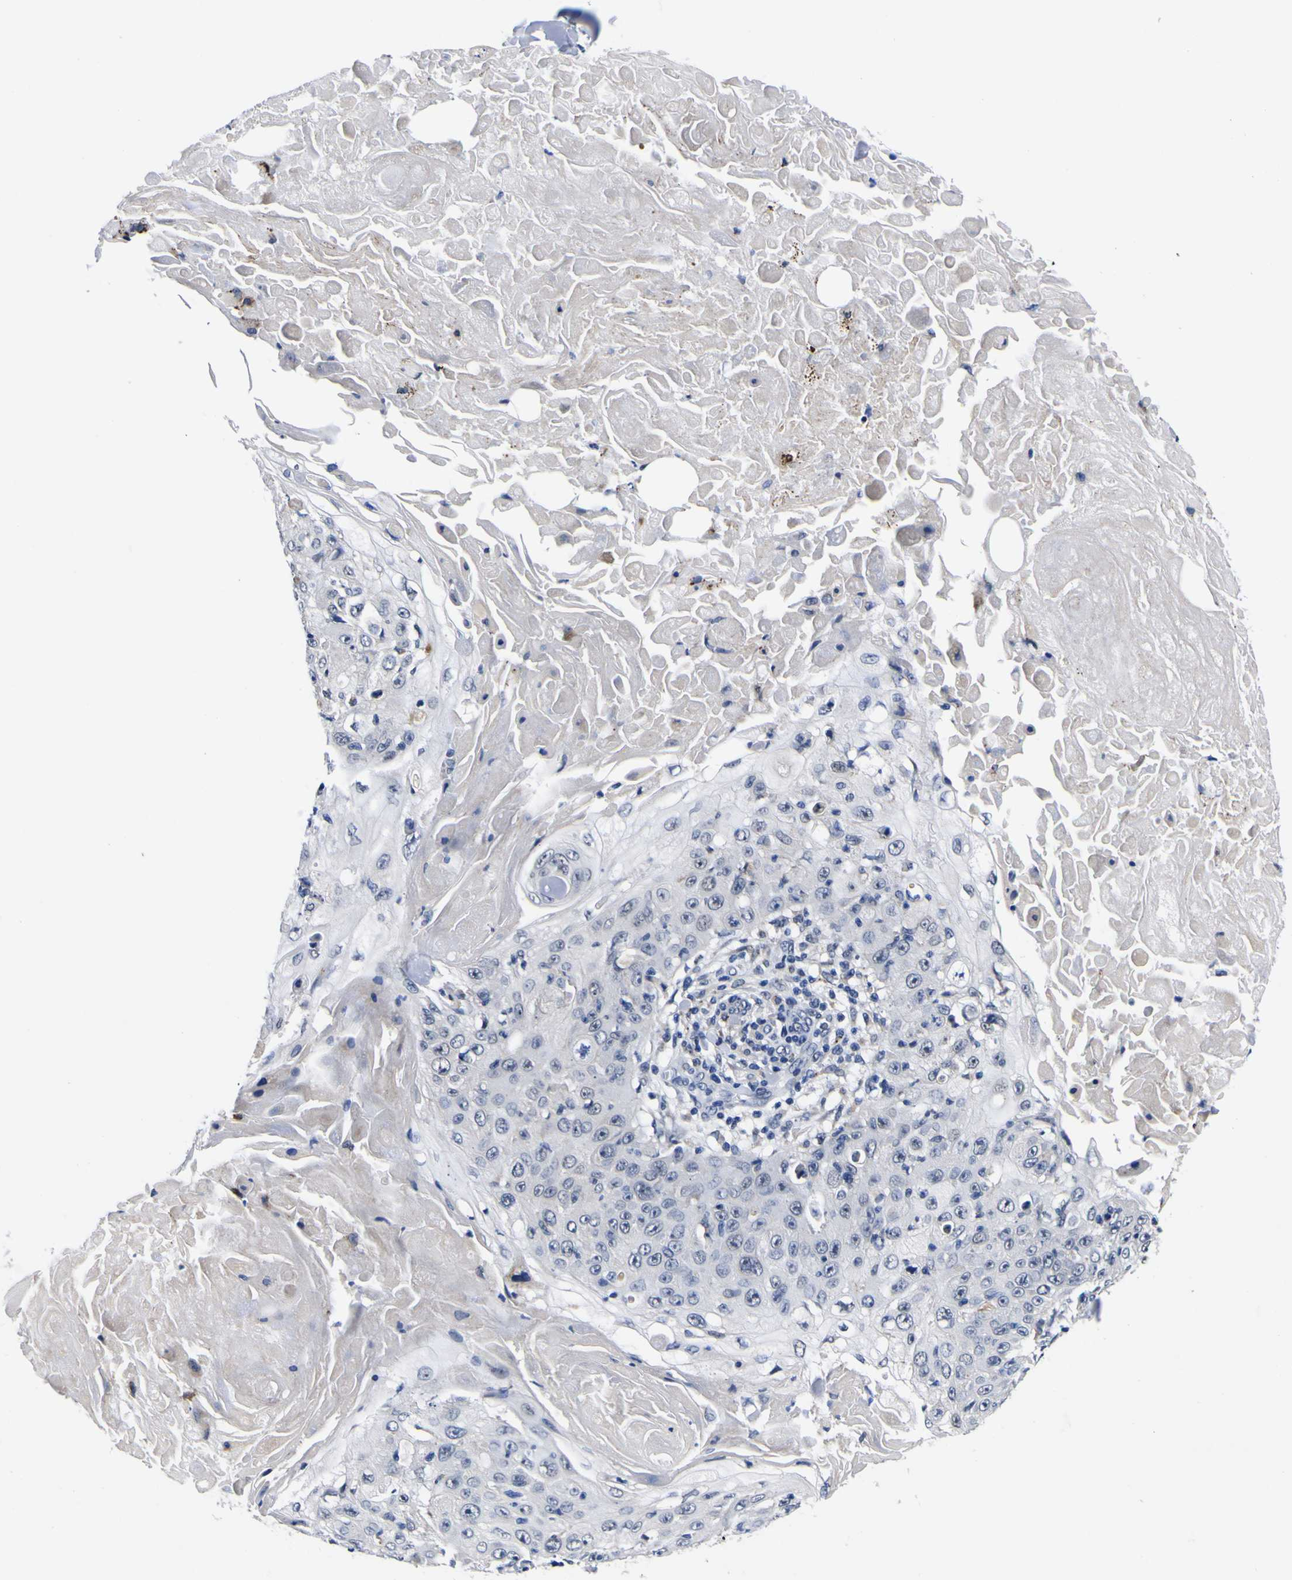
{"staining": {"intensity": "negative", "quantity": "none", "location": "none"}, "tissue": "skin cancer", "cell_type": "Tumor cells", "image_type": "cancer", "snomed": [{"axis": "morphology", "description": "Squamous cell carcinoma, NOS"}, {"axis": "topography", "description": "Skin"}], "caption": "Micrograph shows no protein positivity in tumor cells of skin cancer (squamous cell carcinoma) tissue.", "gene": "IGFLR1", "patient": {"sex": "male", "age": 86}}